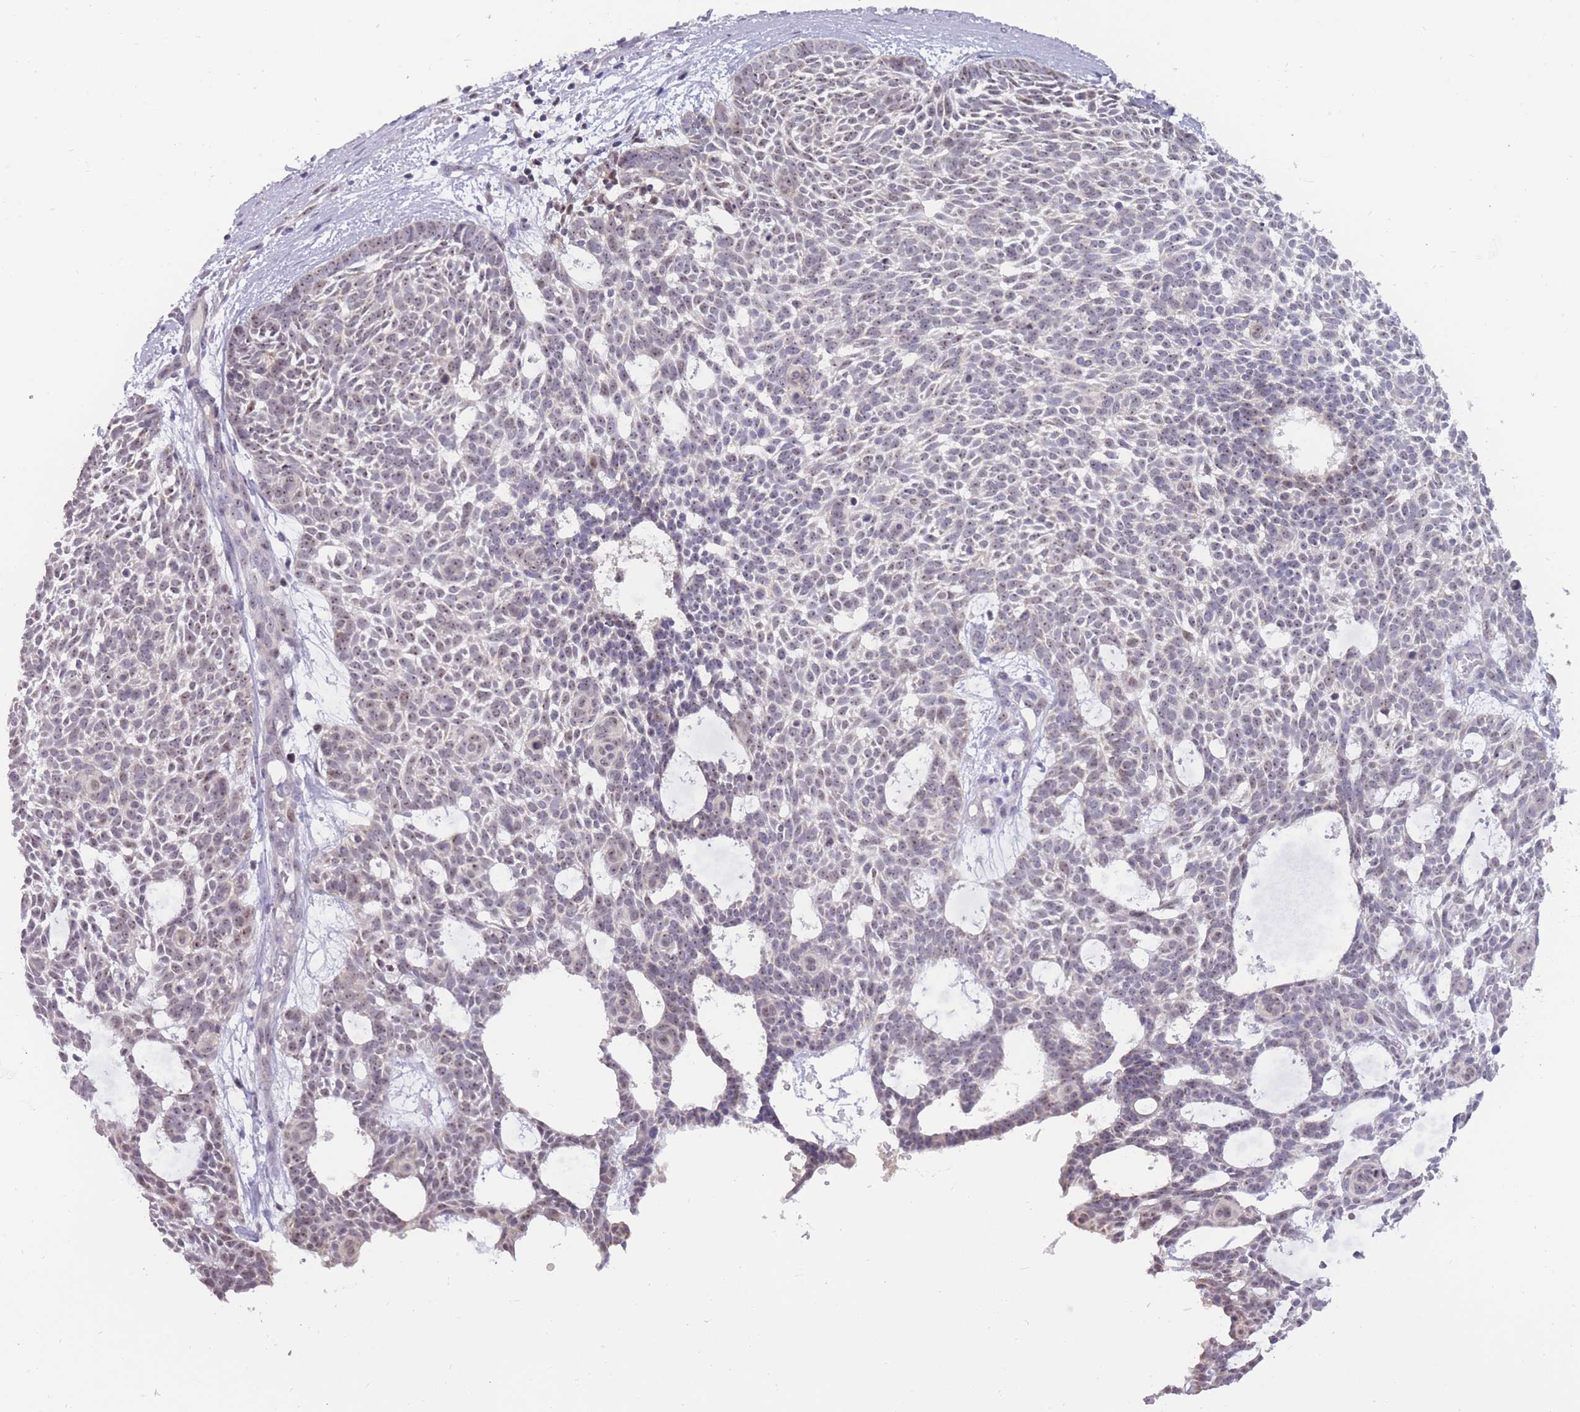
{"staining": {"intensity": "weak", "quantity": "<25%", "location": "nuclear"}, "tissue": "skin cancer", "cell_type": "Tumor cells", "image_type": "cancer", "snomed": [{"axis": "morphology", "description": "Basal cell carcinoma"}, {"axis": "topography", "description": "Skin"}], "caption": "Immunohistochemical staining of human skin basal cell carcinoma demonstrates no significant positivity in tumor cells.", "gene": "MCIDAS", "patient": {"sex": "male", "age": 61}}